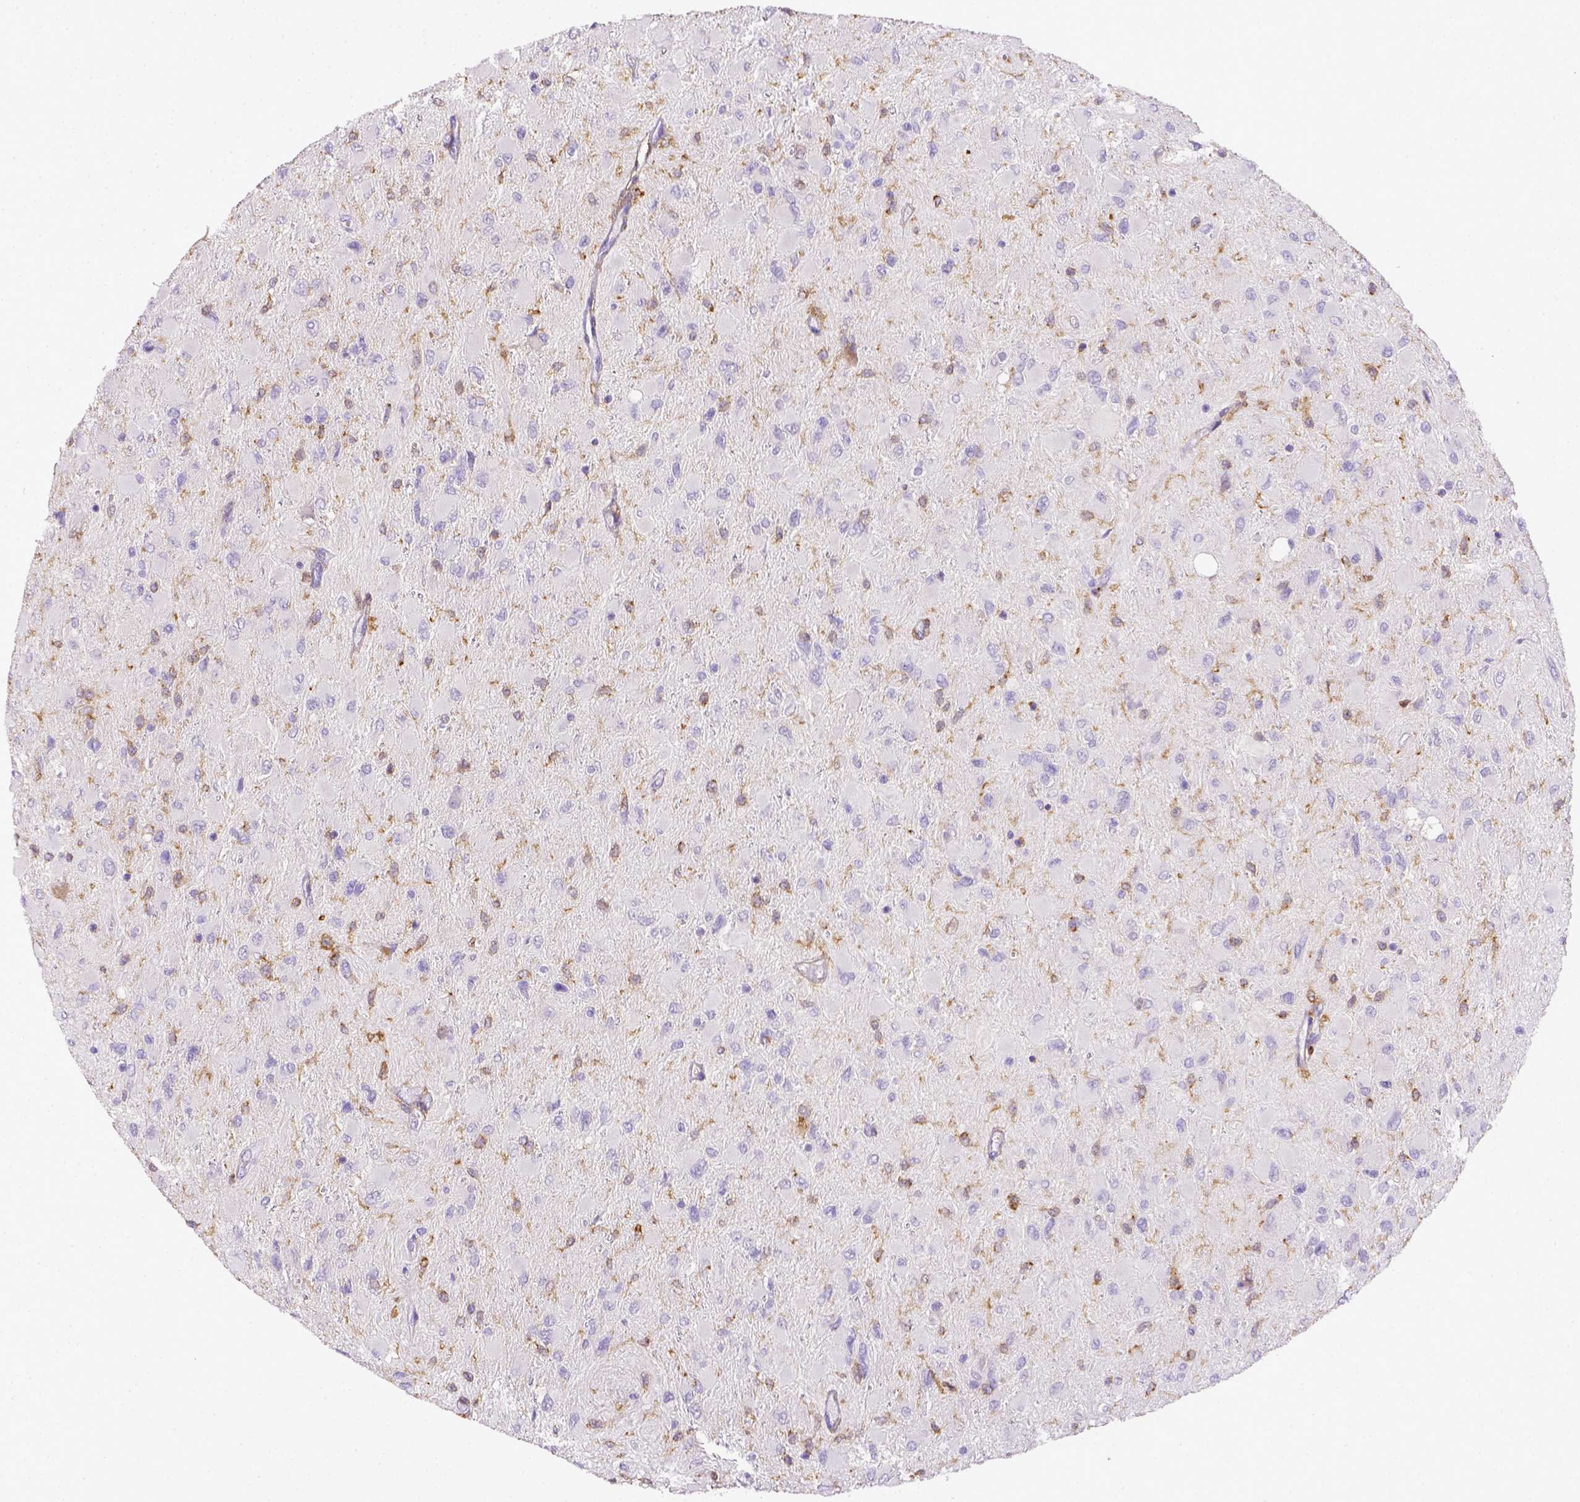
{"staining": {"intensity": "negative", "quantity": "none", "location": "none"}, "tissue": "glioma", "cell_type": "Tumor cells", "image_type": "cancer", "snomed": [{"axis": "morphology", "description": "Glioma, malignant, High grade"}, {"axis": "topography", "description": "Cerebral cortex"}], "caption": "The photomicrograph demonstrates no significant positivity in tumor cells of glioma. Brightfield microscopy of immunohistochemistry (IHC) stained with DAB (3,3'-diaminobenzidine) (brown) and hematoxylin (blue), captured at high magnification.", "gene": "ITGAM", "patient": {"sex": "female", "age": 36}}